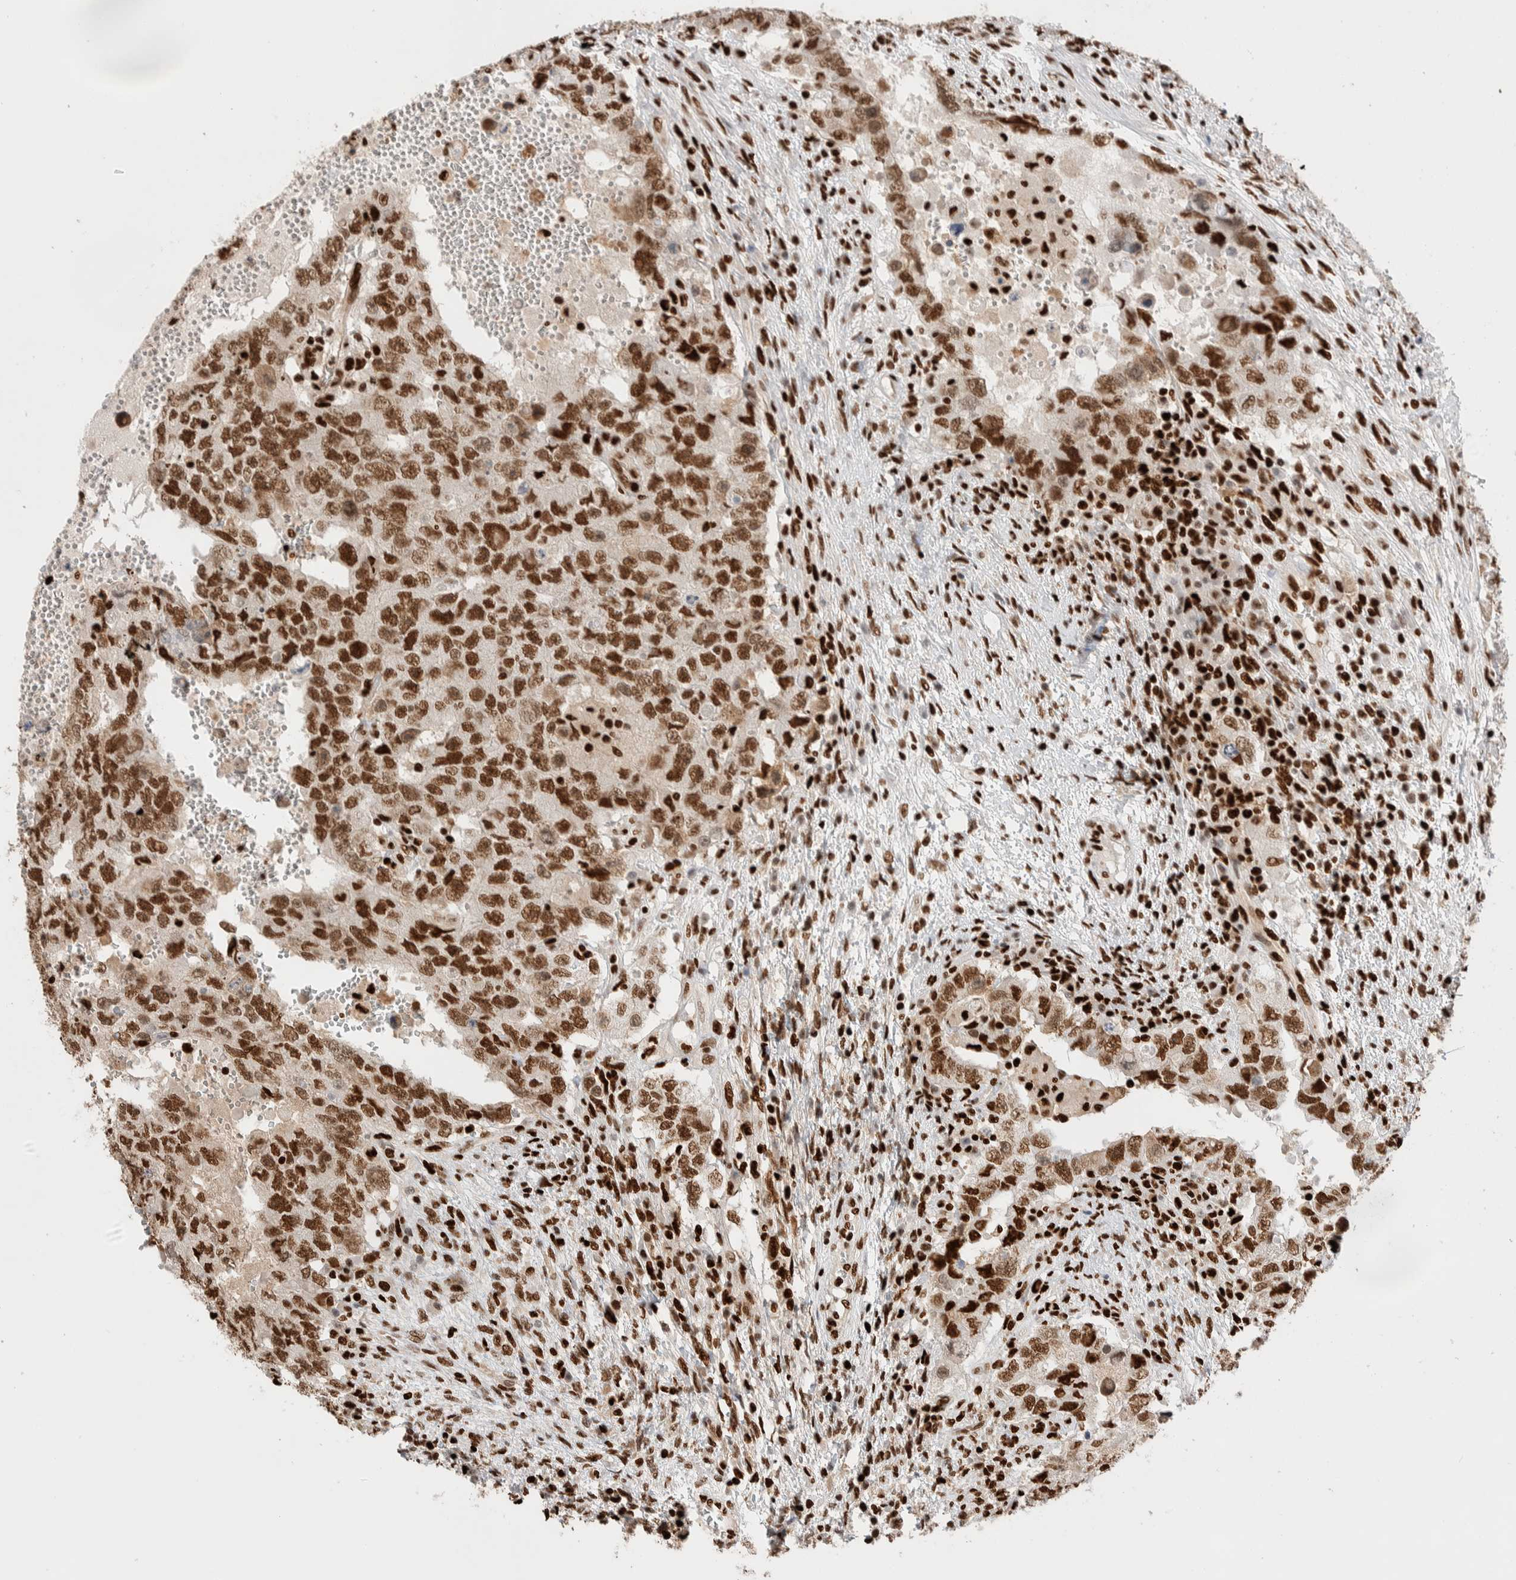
{"staining": {"intensity": "strong", "quantity": ">75%", "location": "nuclear"}, "tissue": "testis cancer", "cell_type": "Tumor cells", "image_type": "cancer", "snomed": [{"axis": "morphology", "description": "Carcinoma, Embryonal, NOS"}, {"axis": "topography", "description": "Testis"}], "caption": "Tumor cells show high levels of strong nuclear staining in about >75% of cells in human testis embryonal carcinoma.", "gene": "RNASEK-C17orf49", "patient": {"sex": "male", "age": 26}}